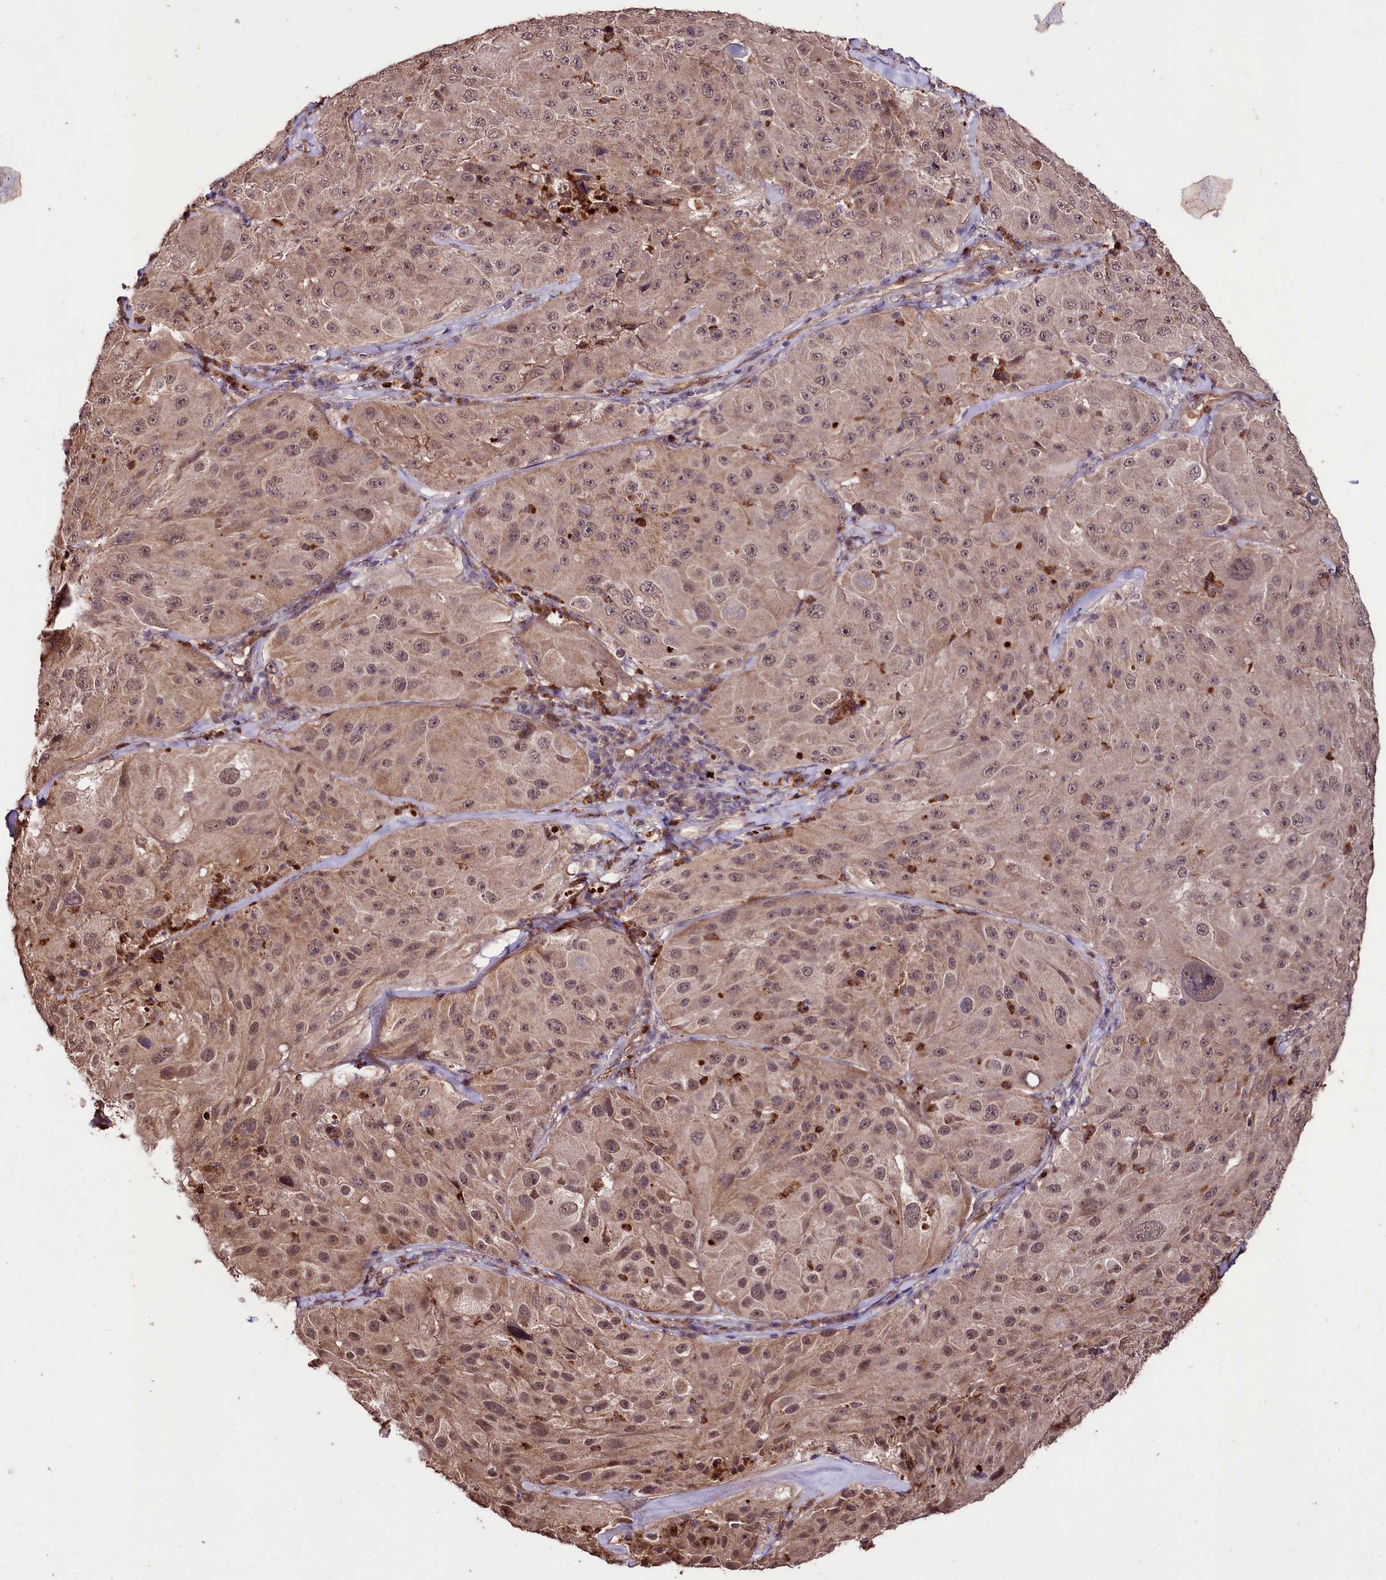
{"staining": {"intensity": "weak", "quantity": ">75%", "location": "cytoplasmic/membranous,nuclear"}, "tissue": "melanoma", "cell_type": "Tumor cells", "image_type": "cancer", "snomed": [{"axis": "morphology", "description": "Malignant melanoma, Metastatic site"}, {"axis": "topography", "description": "Lymph node"}], "caption": "Immunohistochemistry (IHC) of human melanoma reveals low levels of weak cytoplasmic/membranous and nuclear expression in approximately >75% of tumor cells. (Brightfield microscopy of DAB IHC at high magnification).", "gene": "KLRB1", "patient": {"sex": "male", "age": 62}}